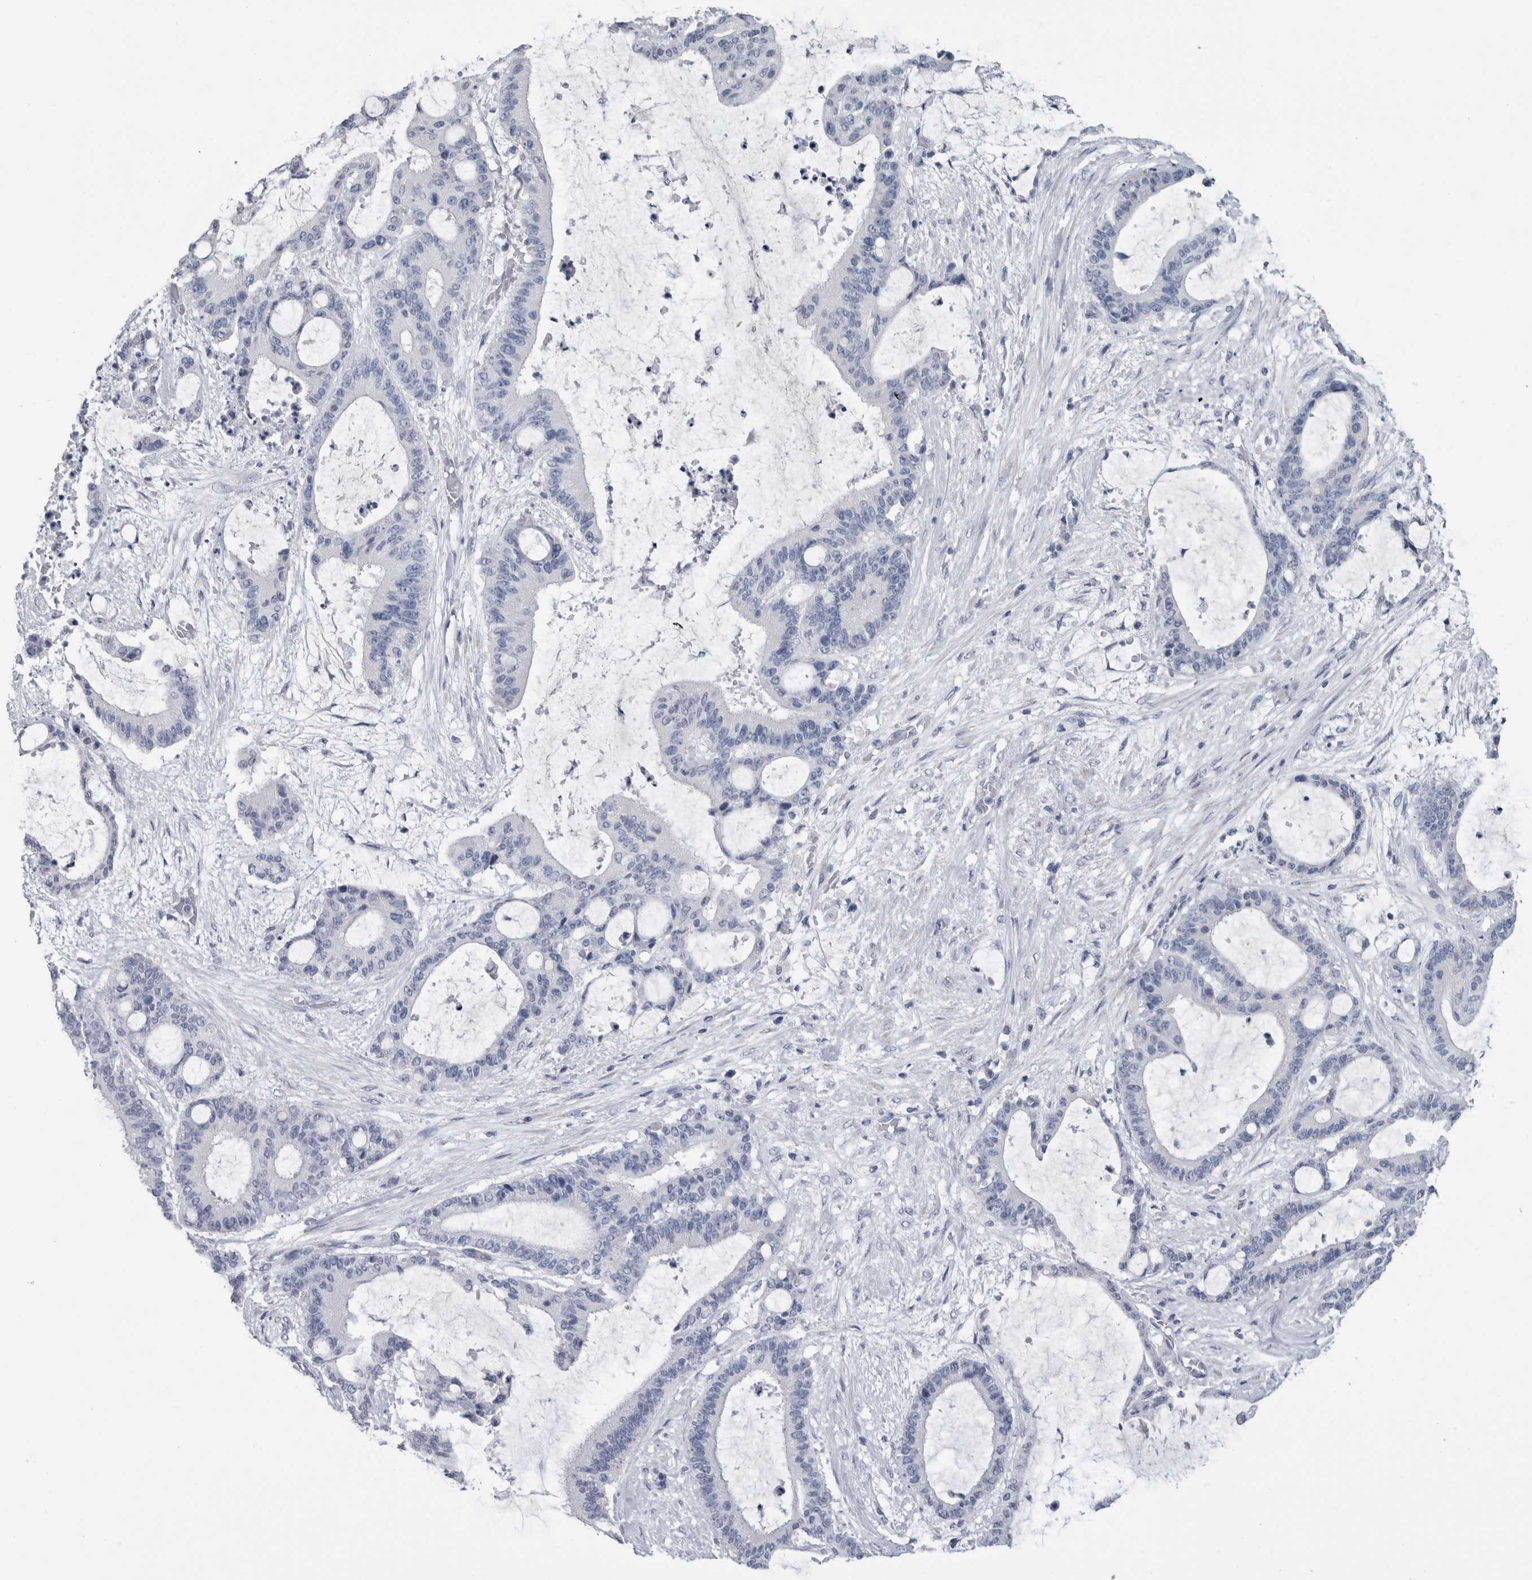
{"staining": {"intensity": "negative", "quantity": "none", "location": "none"}, "tissue": "liver cancer", "cell_type": "Tumor cells", "image_type": "cancer", "snomed": [{"axis": "morphology", "description": "Cholangiocarcinoma"}, {"axis": "topography", "description": "Liver"}], "caption": "DAB (3,3'-diaminobenzidine) immunohistochemical staining of liver cancer demonstrates no significant staining in tumor cells. (Brightfield microscopy of DAB immunohistochemistry (IHC) at high magnification).", "gene": "MSMB", "patient": {"sex": "female", "age": 73}}